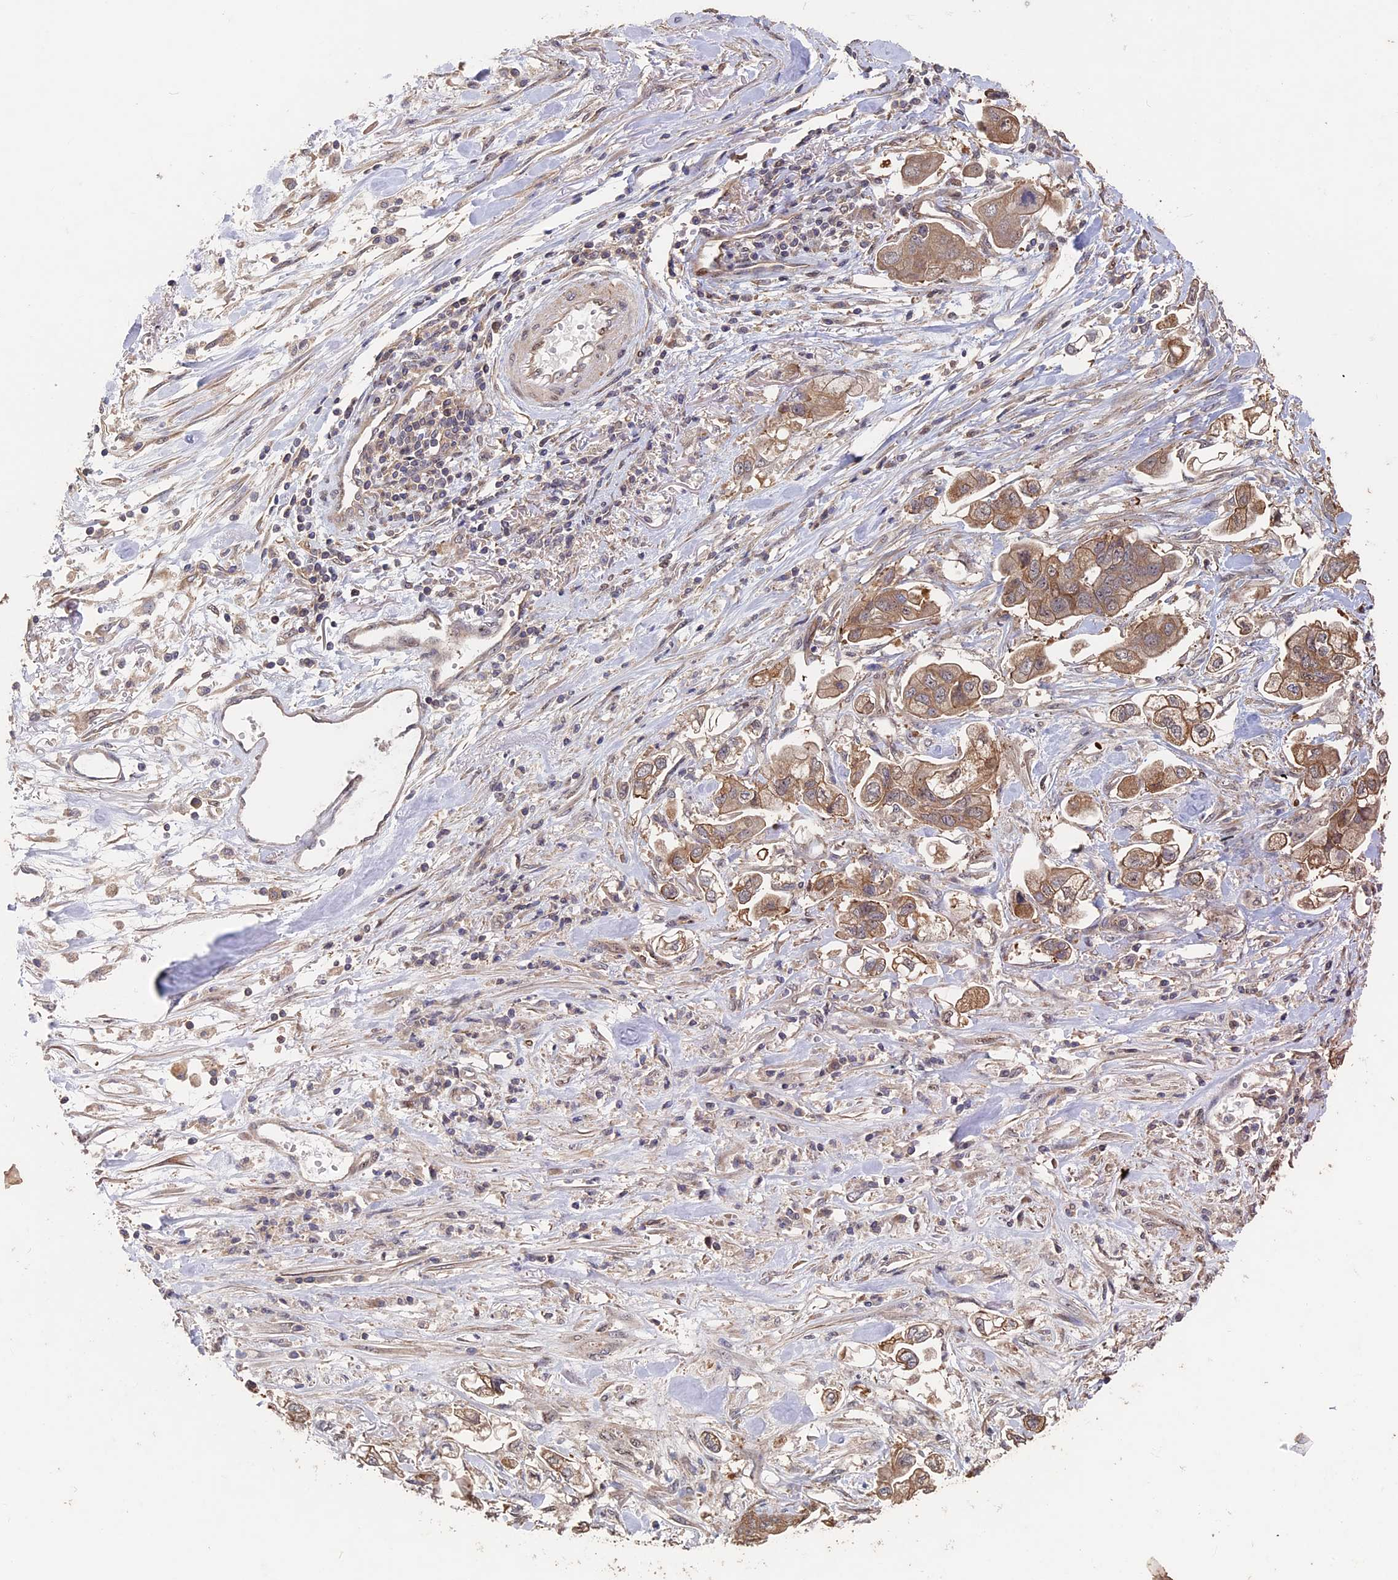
{"staining": {"intensity": "moderate", "quantity": ">75%", "location": "cytoplasmic/membranous"}, "tissue": "stomach cancer", "cell_type": "Tumor cells", "image_type": "cancer", "snomed": [{"axis": "morphology", "description": "Adenocarcinoma, NOS"}, {"axis": "topography", "description": "Stomach"}], "caption": "Protein staining demonstrates moderate cytoplasmic/membranous positivity in about >75% of tumor cells in stomach cancer (adenocarcinoma).", "gene": "KIAA1328", "patient": {"sex": "male", "age": 62}}